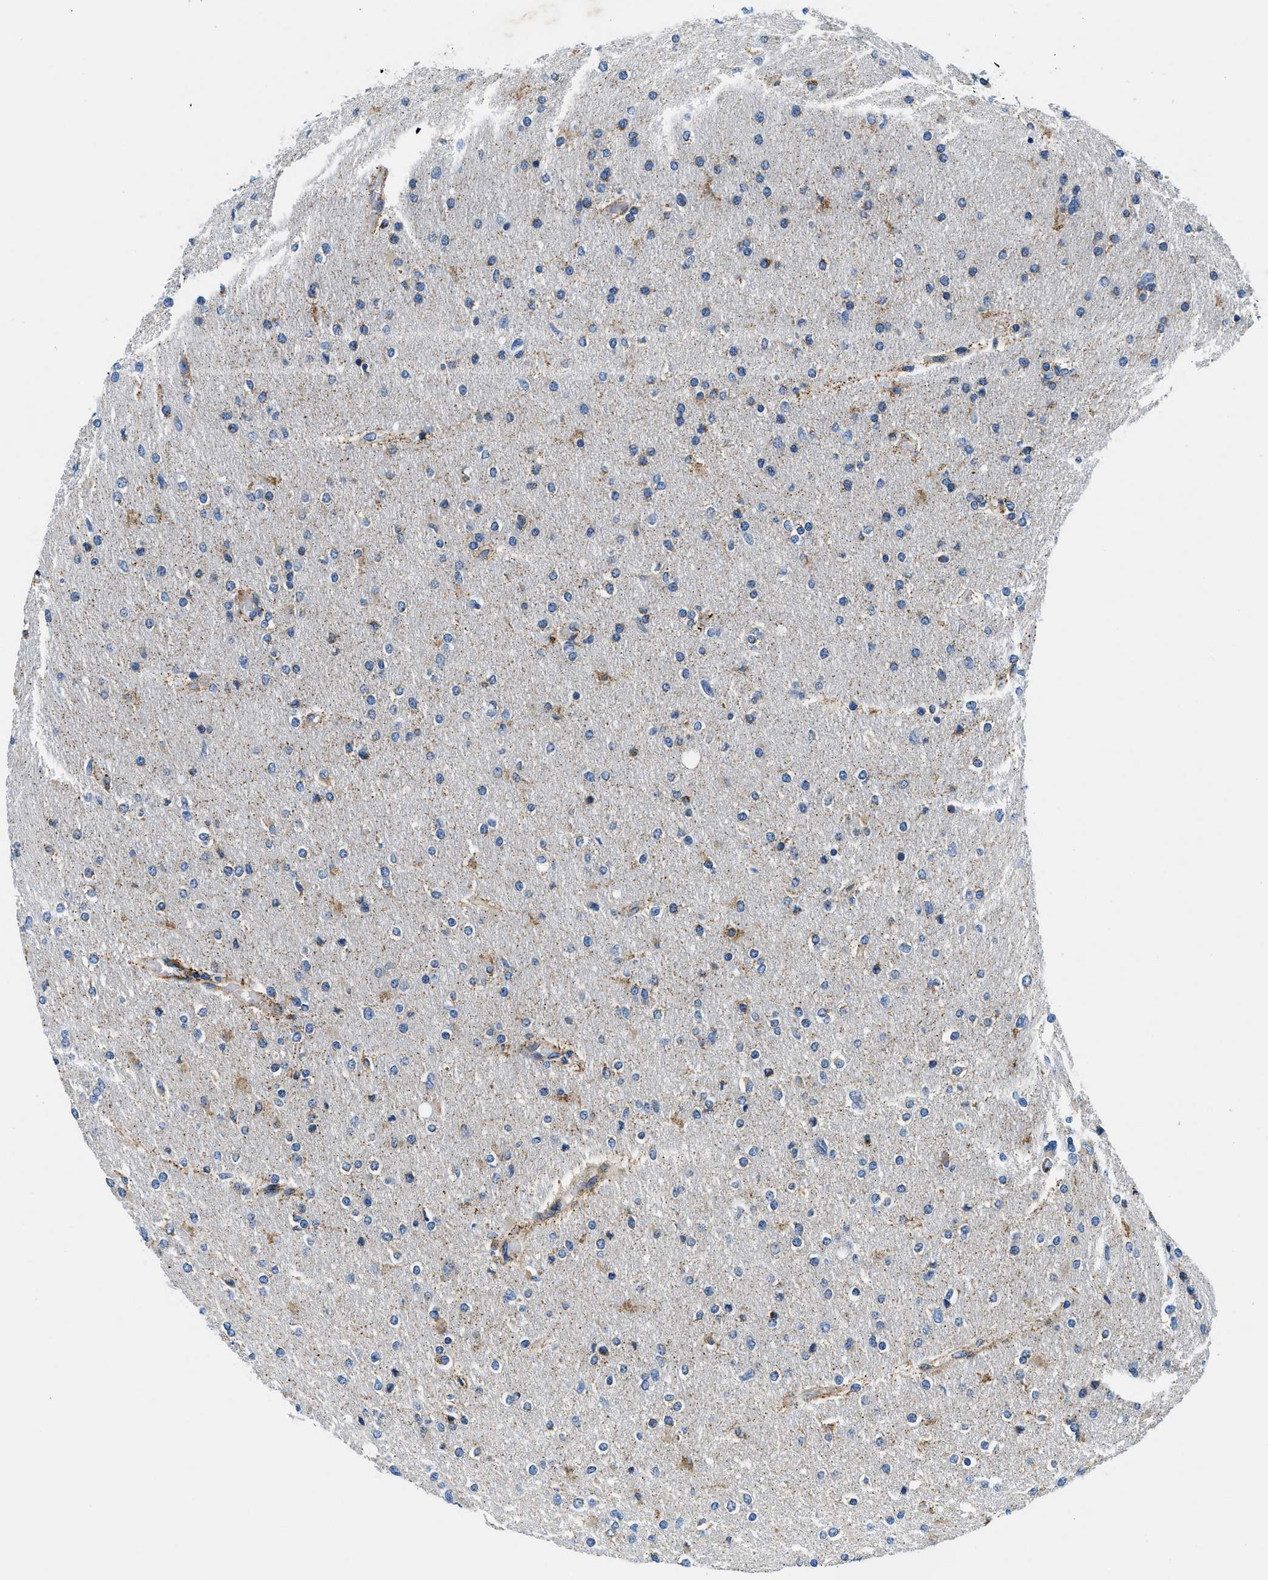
{"staining": {"intensity": "moderate", "quantity": "<25%", "location": "cytoplasmic/membranous"}, "tissue": "glioma", "cell_type": "Tumor cells", "image_type": "cancer", "snomed": [{"axis": "morphology", "description": "Glioma, malignant, High grade"}, {"axis": "topography", "description": "Cerebral cortex"}], "caption": "Brown immunohistochemical staining in human malignant glioma (high-grade) reveals moderate cytoplasmic/membranous expression in approximately <25% of tumor cells.", "gene": "SAMD4B", "patient": {"sex": "female", "age": 36}}